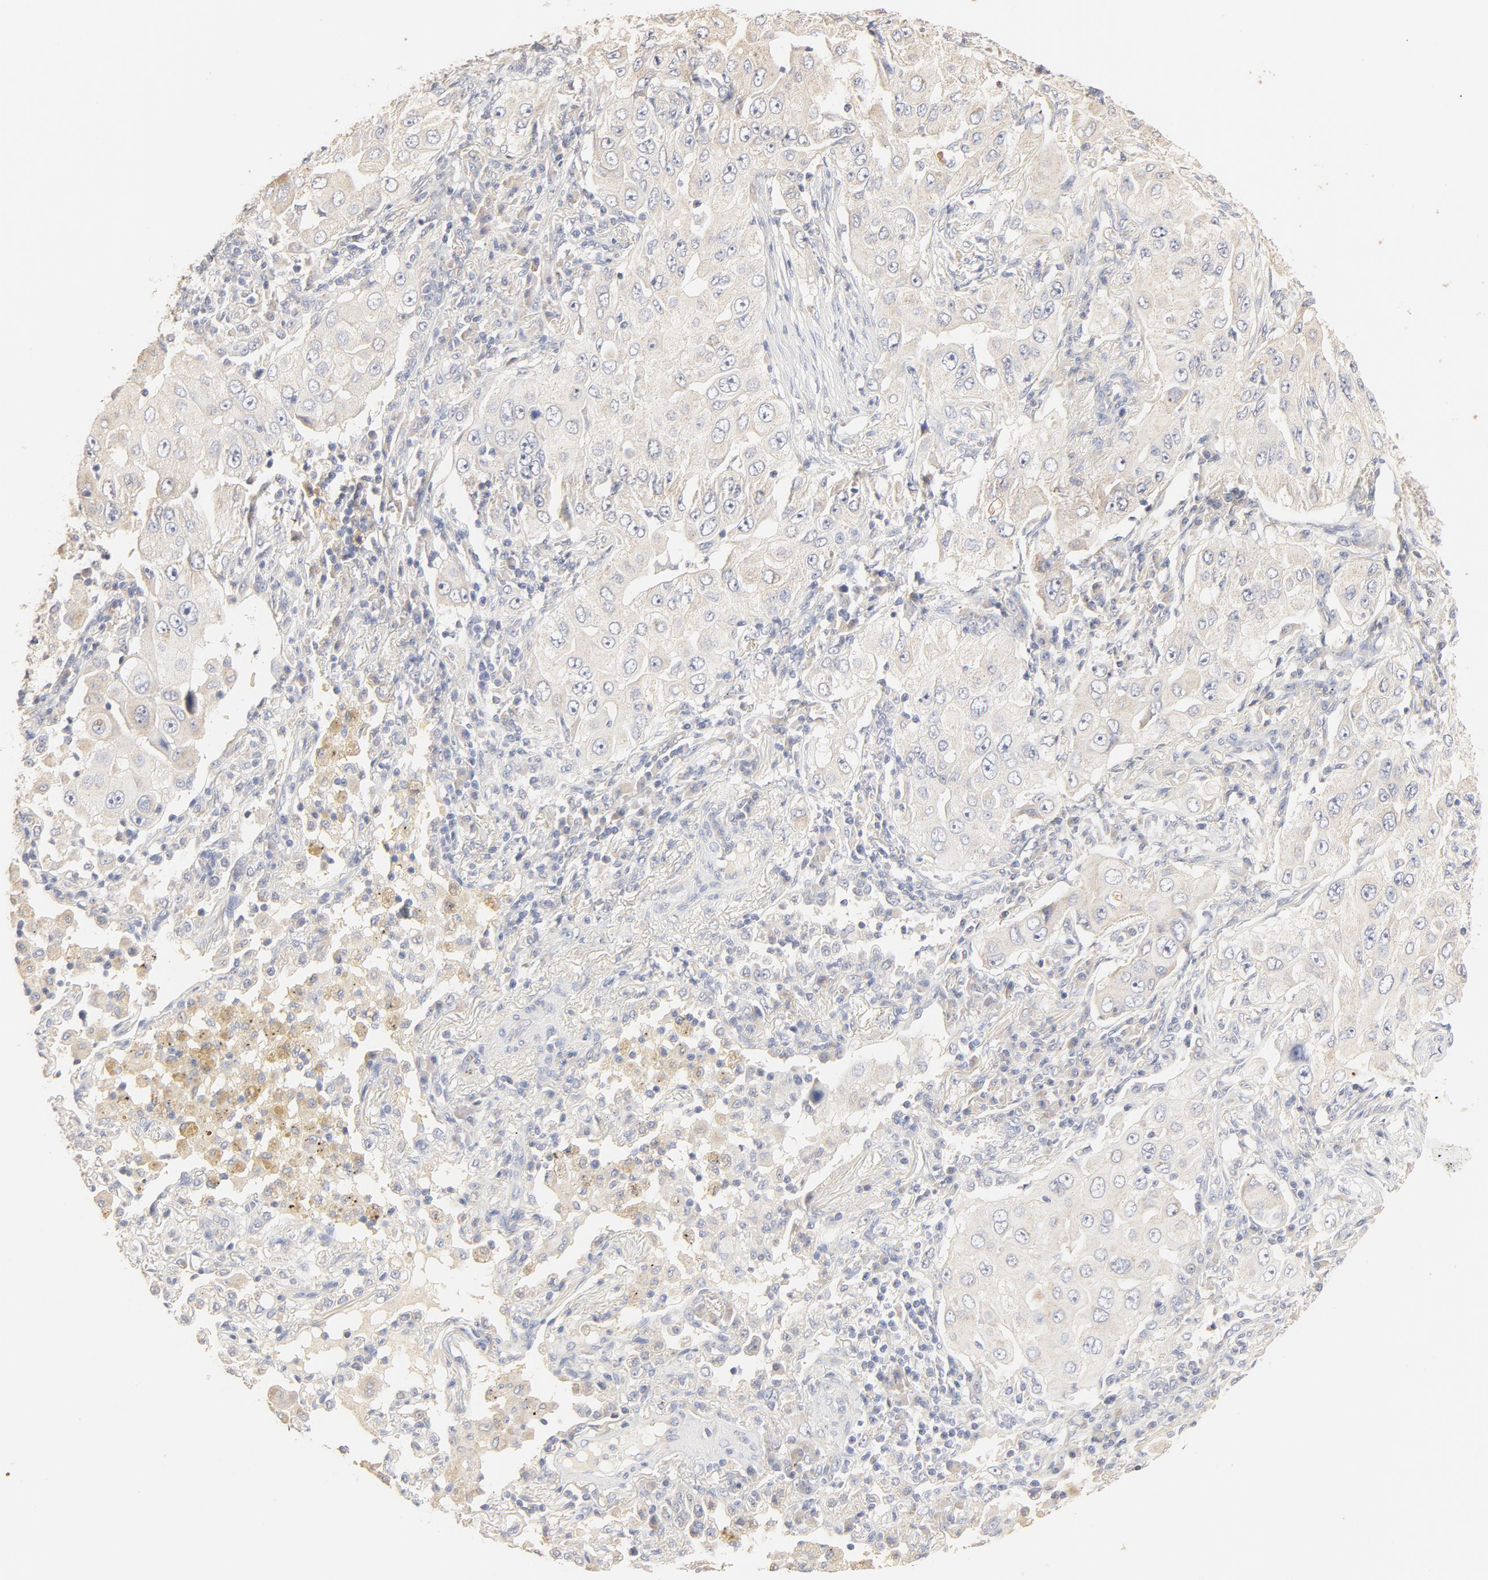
{"staining": {"intensity": "negative", "quantity": "none", "location": "none"}, "tissue": "lung cancer", "cell_type": "Tumor cells", "image_type": "cancer", "snomed": [{"axis": "morphology", "description": "Adenocarcinoma, NOS"}, {"axis": "topography", "description": "Lung"}], "caption": "Immunohistochemical staining of adenocarcinoma (lung) exhibits no significant expression in tumor cells.", "gene": "FCGBP", "patient": {"sex": "male", "age": 84}}